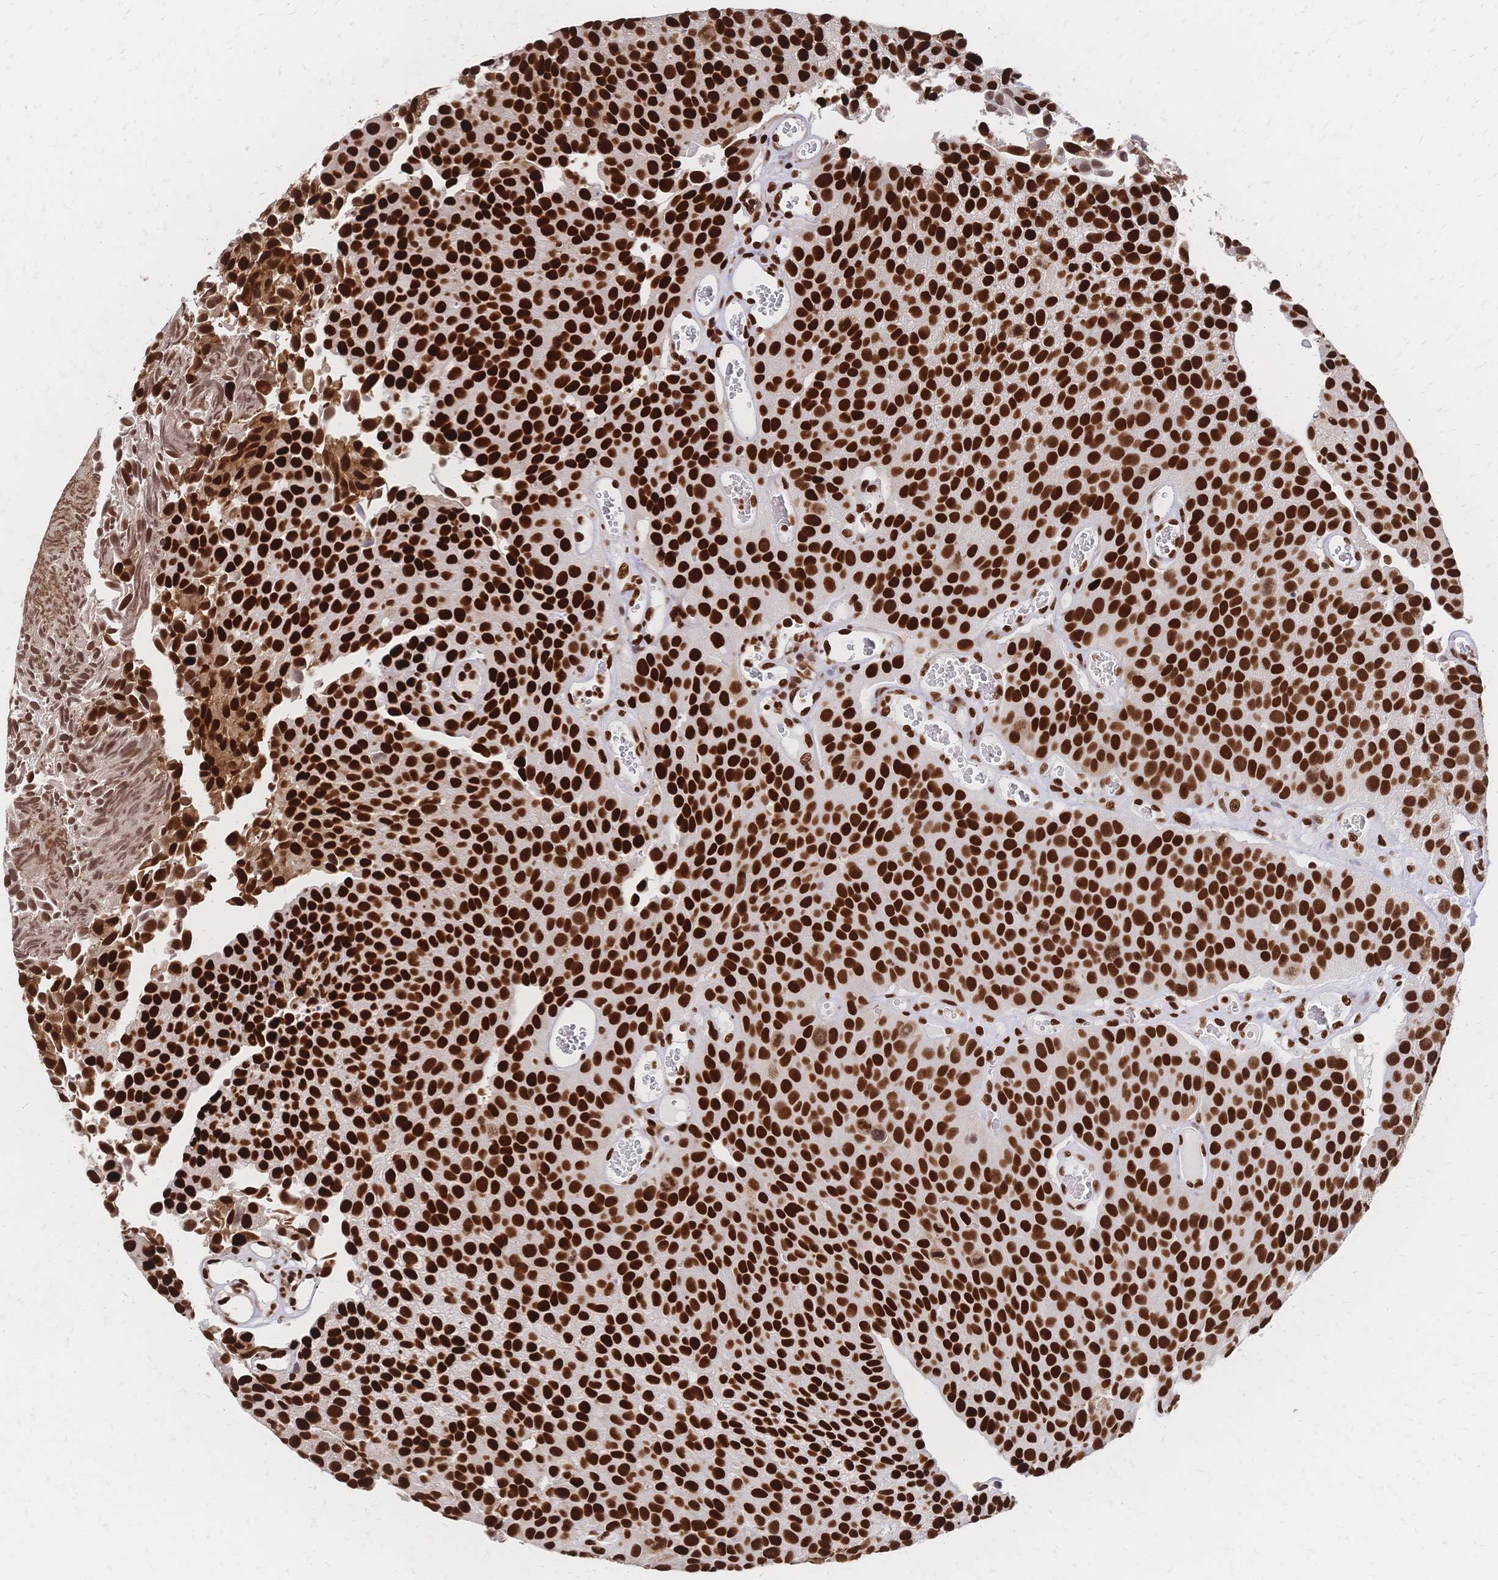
{"staining": {"intensity": "strong", "quantity": ">75%", "location": "nuclear"}, "tissue": "urothelial cancer", "cell_type": "Tumor cells", "image_type": "cancer", "snomed": [{"axis": "morphology", "description": "Urothelial carcinoma, Low grade"}, {"axis": "topography", "description": "Urinary bladder"}], "caption": "Low-grade urothelial carcinoma was stained to show a protein in brown. There is high levels of strong nuclear positivity in about >75% of tumor cells.", "gene": "HDGF", "patient": {"sex": "female", "age": 69}}